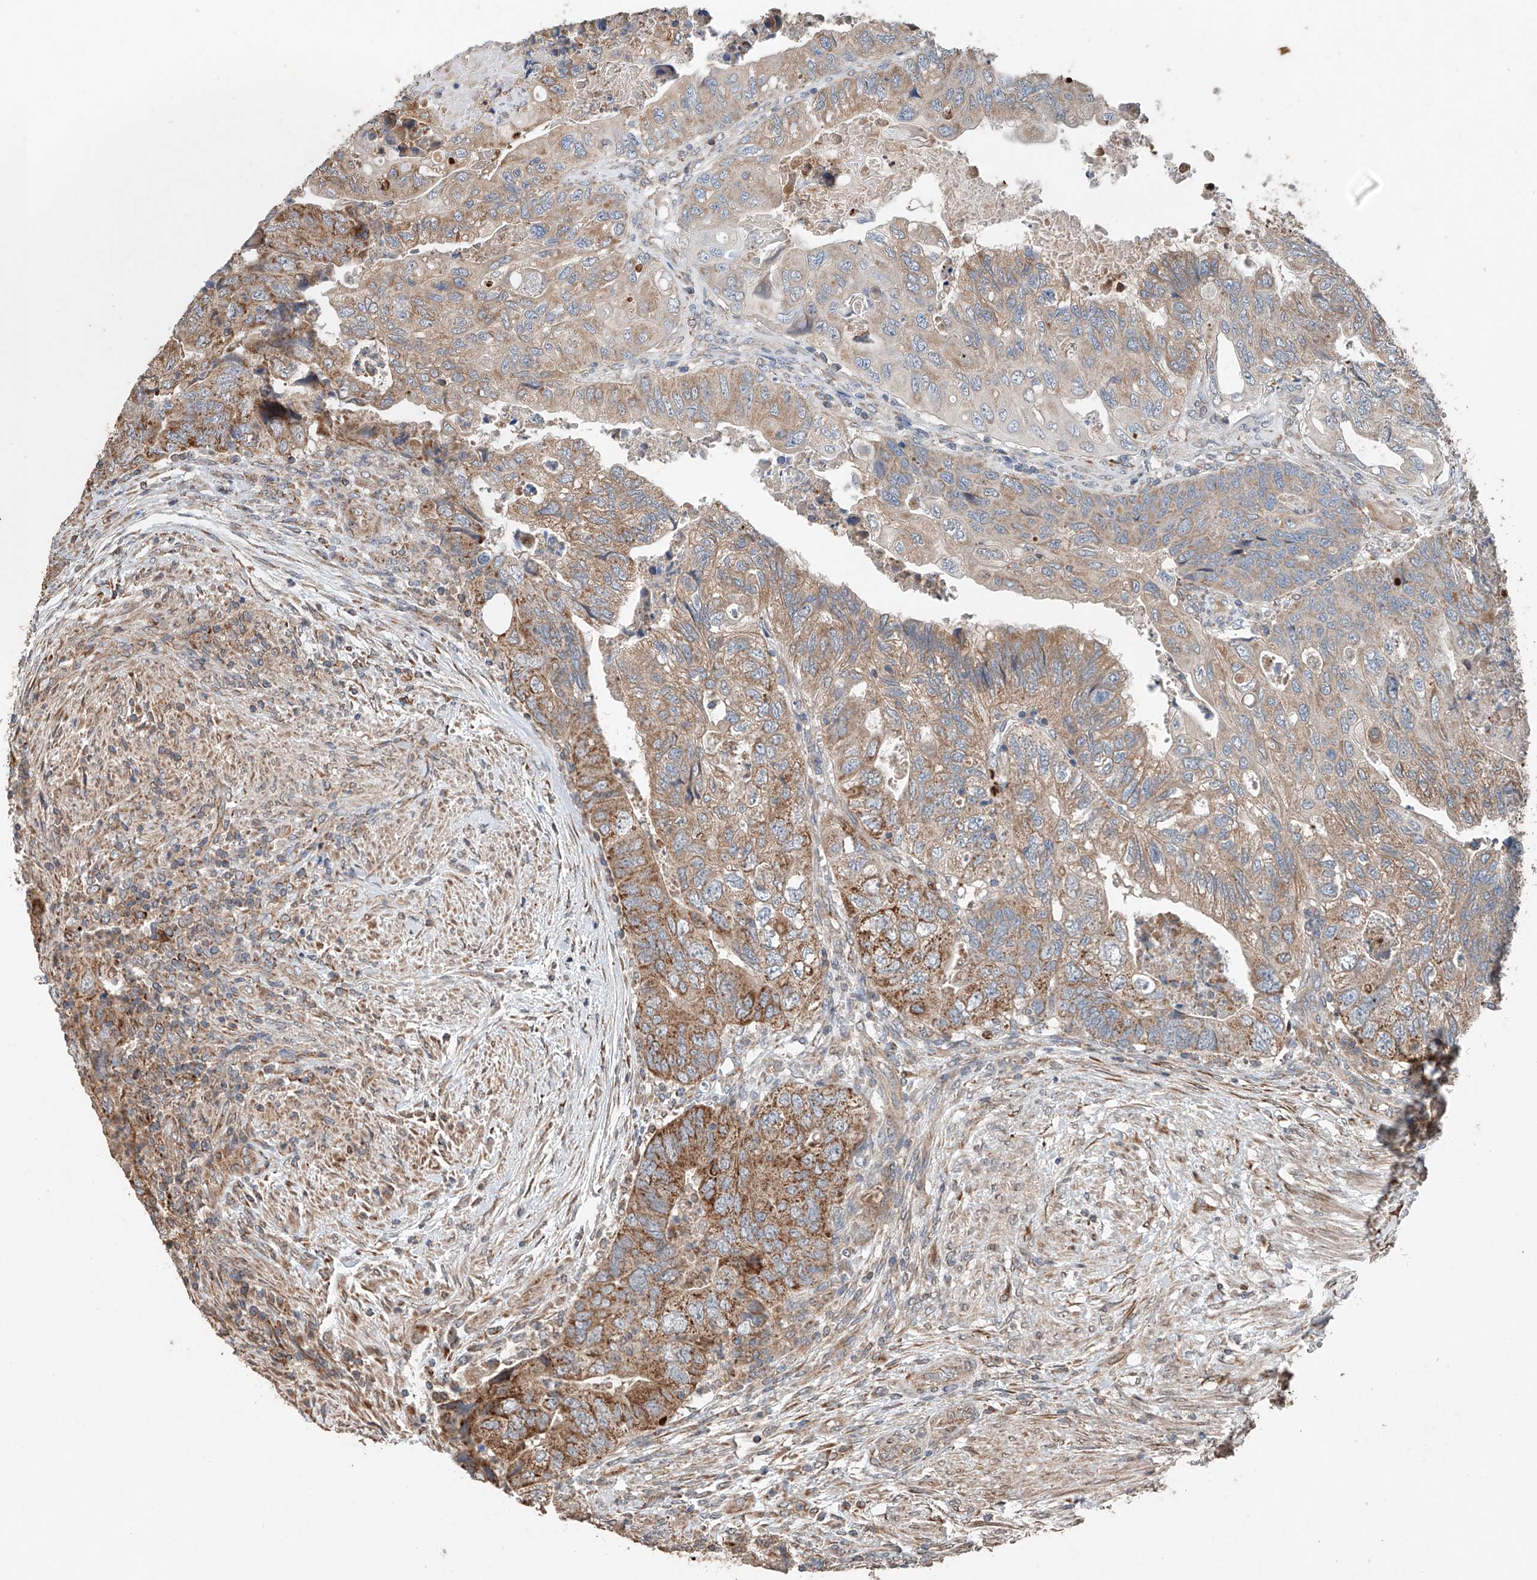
{"staining": {"intensity": "moderate", "quantity": "25%-75%", "location": "cytoplasmic/membranous"}, "tissue": "colorectal cancer", "cell_type": "Tumor cells", "image_type": "cancer", "snomed": [{"axis": "morphology", "description": "Adenocarcinoma, NOS"}, {"axis": "topography", "description": "Rectum"}], "caption": "Immunohistochemistry (IHC) image of colorectal cancer stained for a protein (brown), which demonstrates medium levels of moderate cytoplasmic/membranous staining in approximately 25%-75% of tumor cells.", "gene": "AP4B1", "patient": {"sex": "male", "age": 63}}